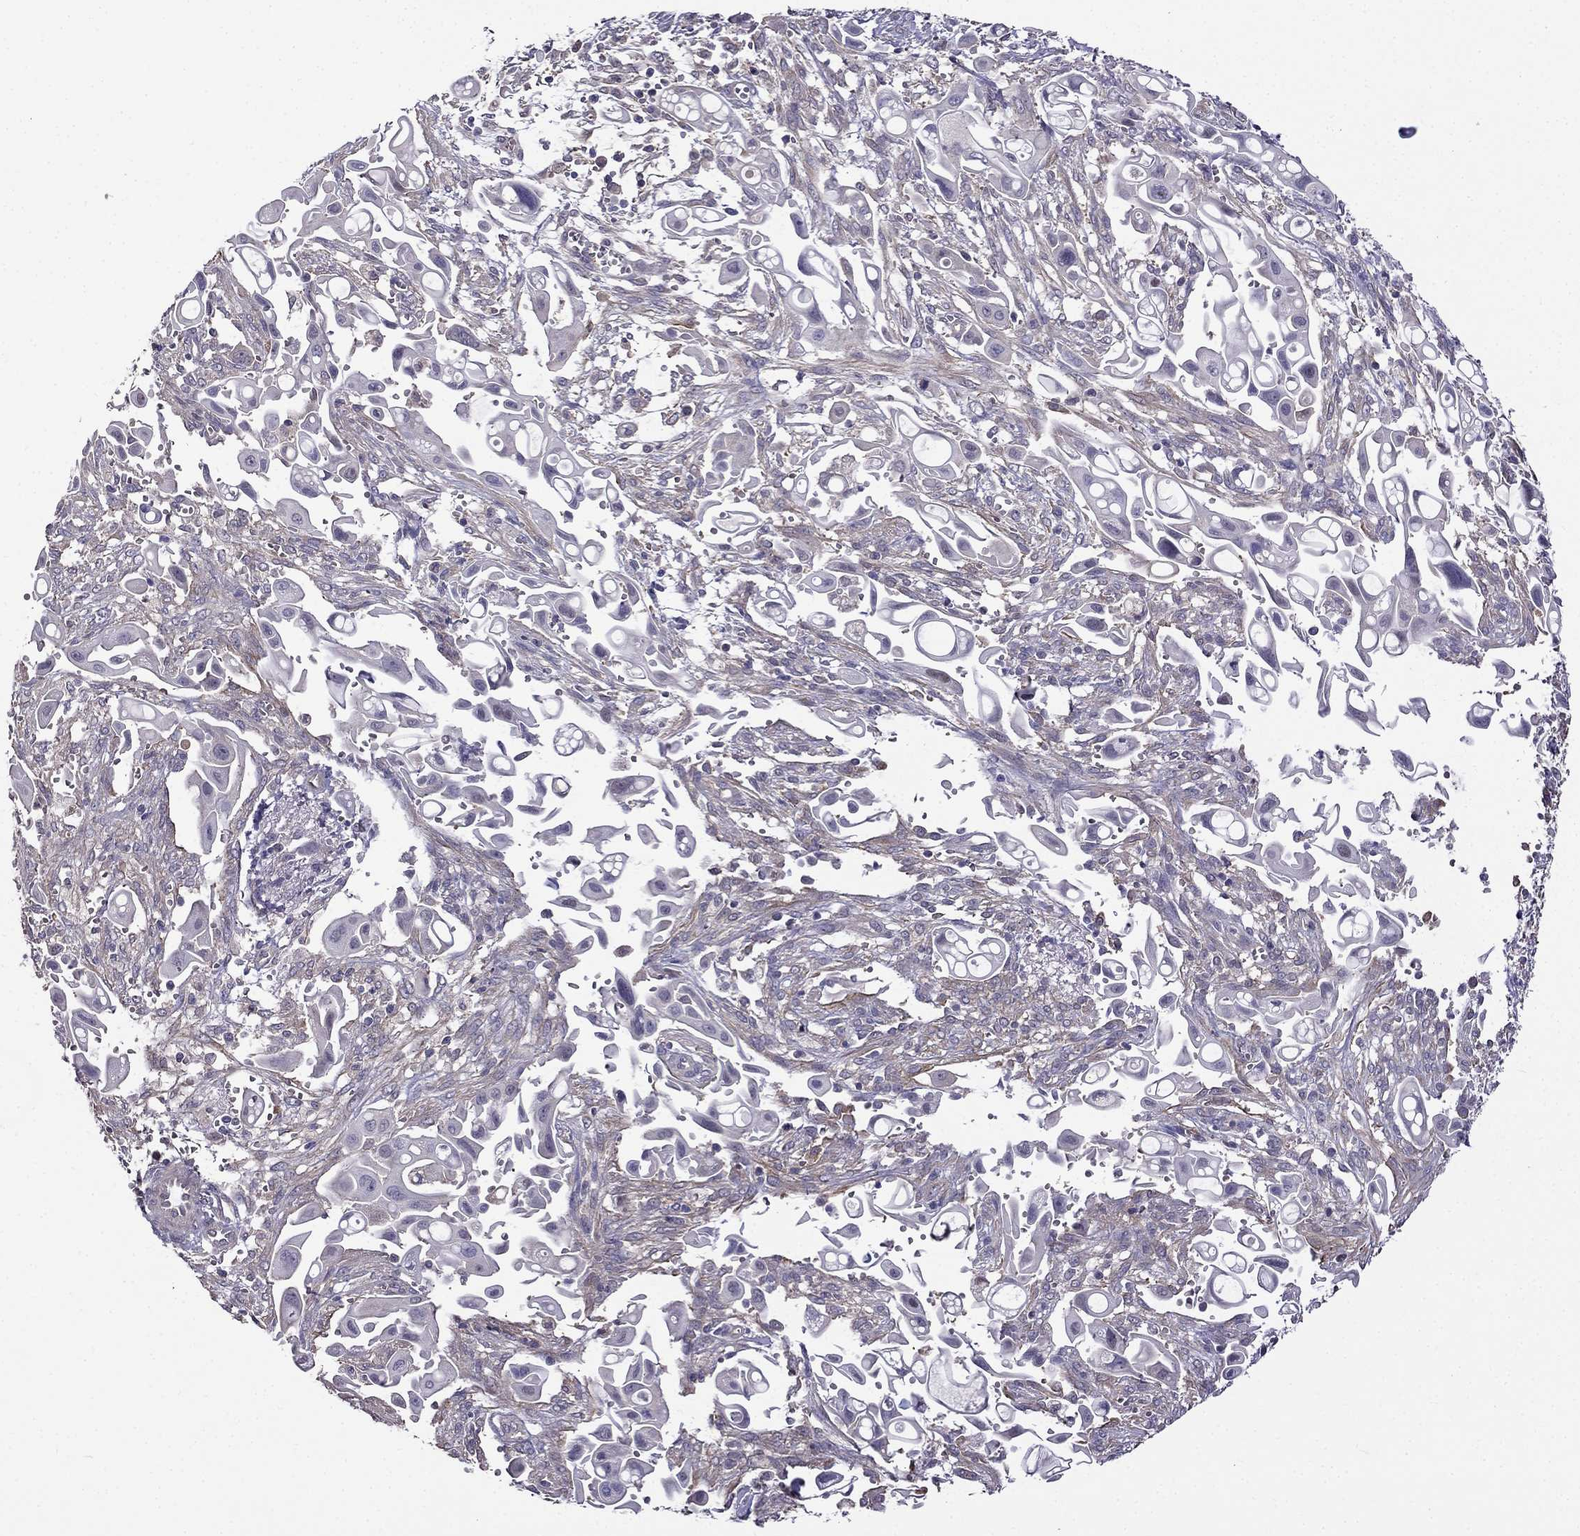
{"staining": {"intensity": "negative", "quantity": "none", "location": "none"}, "tissue": "pancreatic cancer", "cell_type": "Tumor cells", "image_type": "cancer", "snomed": [{"axis": "morphology", "description": "Adenocarcinoma, NOS"}, {"axis": "topography", "description": "Pancreas"}], "caption": "DAB (3,3'-diaminobenzidine) immunohistochemical staining of adenocarcinoma (pancreatic) displays no significant staining in tumor cells.", "gene": "SCNN1D", "patient": {"sex": "male", "age": 50}}